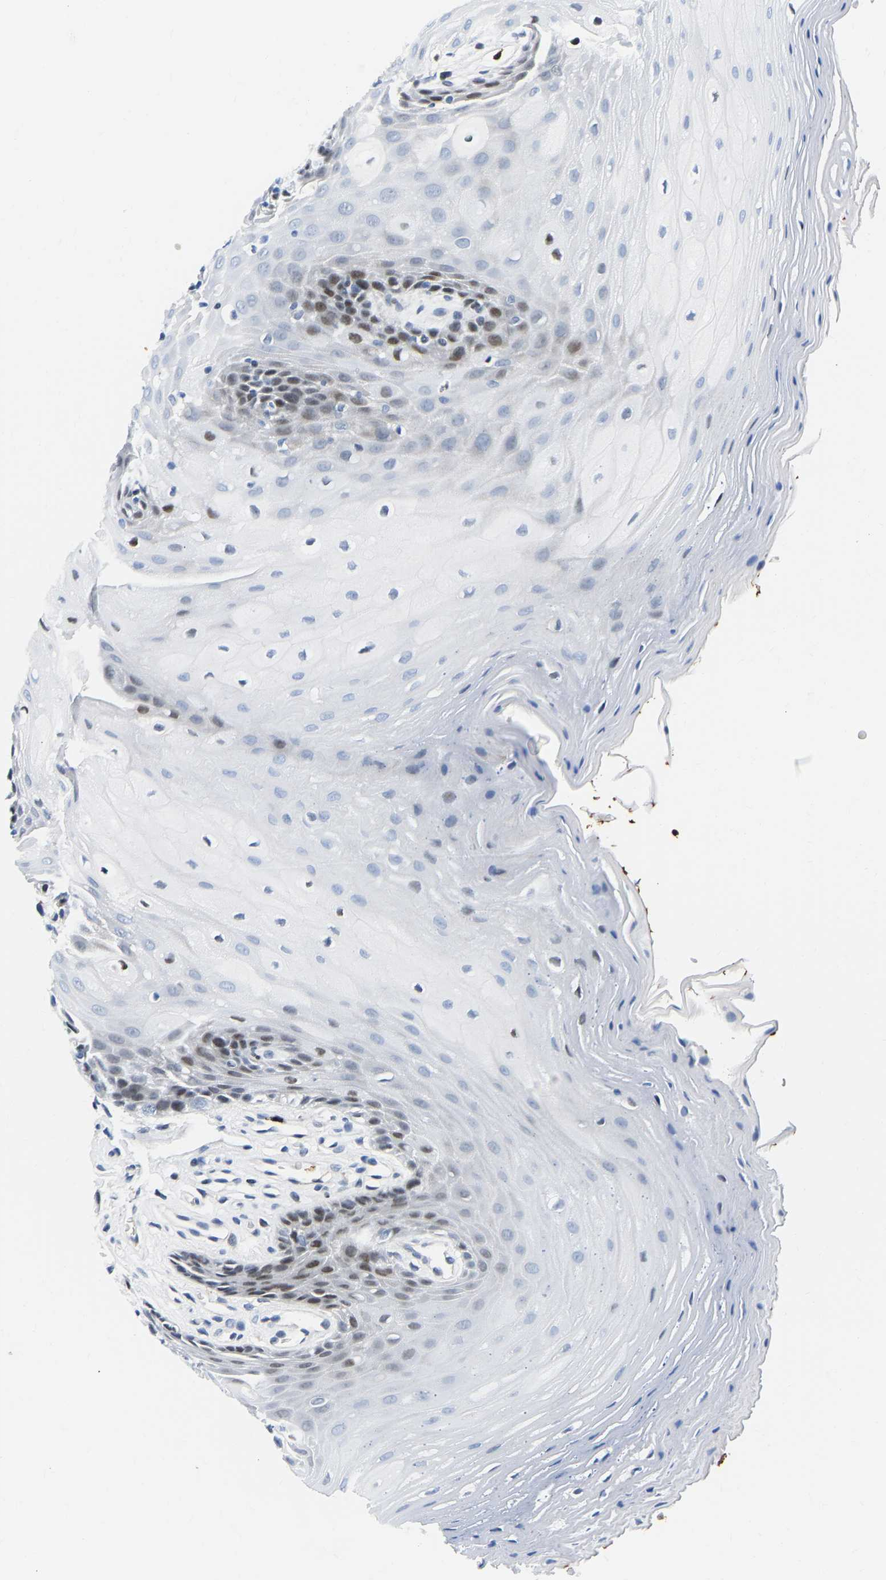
{"staining": {"intensity": "moderate", "quantity": "<25%", "location": "nuclear"}, "tissue": "oral mucosa", "cell_type": "Squamous epithelial cells", "image_type": "normal", "snomed": [{"axis": "morphology", "description": "Normal tissue, NOS"}, {"axis": "morphology", "description": "Squamous cell carcinoma, NOS"}, {"axis": "topography", "description": "Oral tissue"}, {"axis": "topography", "description": "Head-Neck"}], "caption": "Immunohistochemical staining of benign oral mucosa exhibits moderate nuclear protein positivity in approximately <25% of squamous epithelial cells. The staining is performed using DAB (3,3'-diaminobenzidine) brown chromogen to label protein expression. The nuclei are counter-stained blue using hematoxylin.", "gene": "HDAC5", "patient": {"sex": "male", "age": 71}}